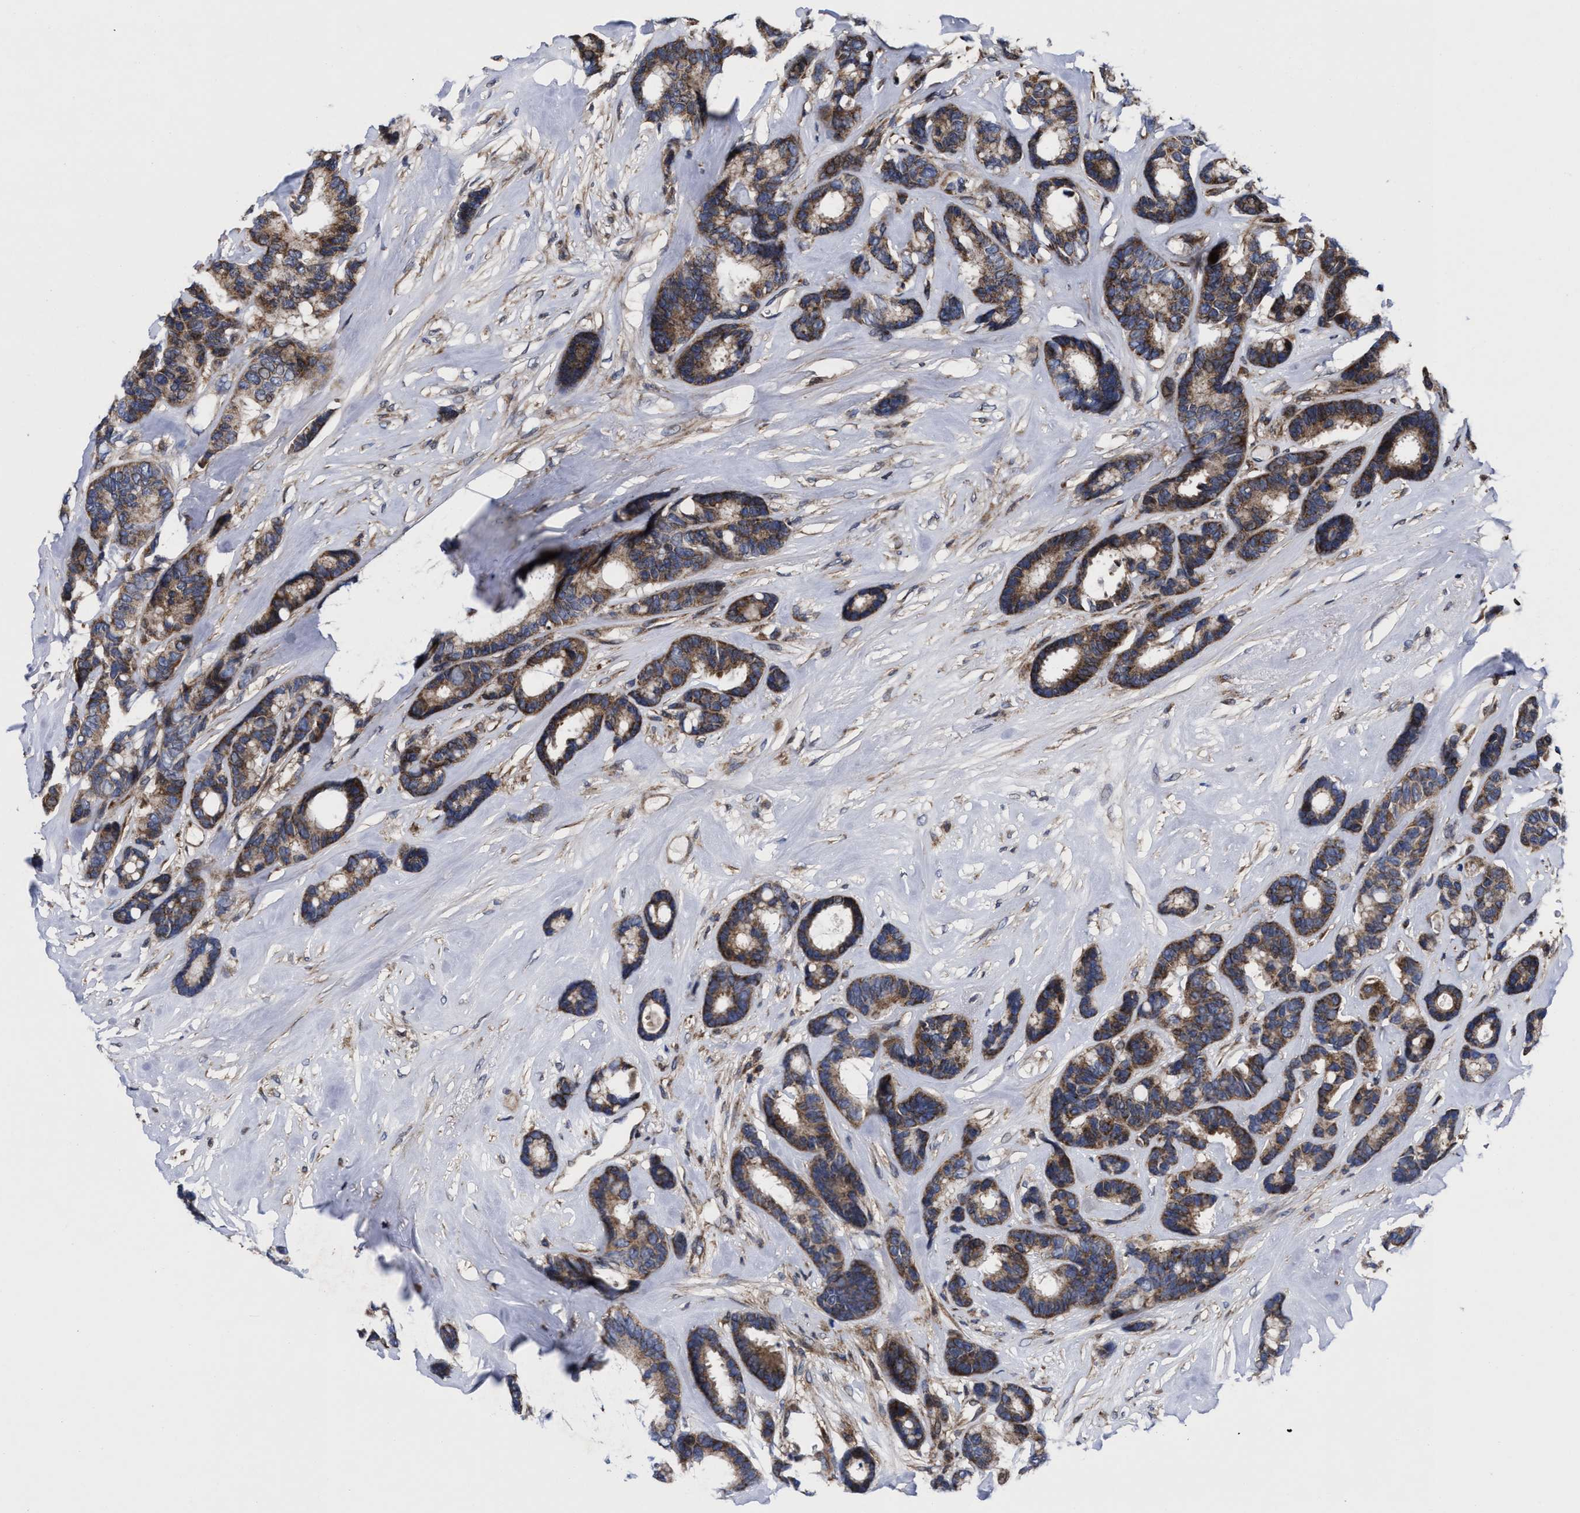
{"staining": {"intensity": "moderate", "quantity": ">75%", "location": "cytoplasmic/membranous"}, "tissue": "breast cancer", "cell_type": "Tumor cells", "image_type": "cancer", "snomed": [{"axis": "morphology", "description": "Duct carcinoma"}, {"axis": "topography", "description": "Breast"}], "caption": "The photomicrograph exhibits immunohistochemical staining of breast cancer (infiltrating ductal carcinoma). There is moderate cytoplasmic/membranous staining is present in about >75% of tumor cells. (DAB = brown stain, brightfield microscopy at high magnification).", "gene": "MRPL50", "patient": {"sex": "female", "age": 87}}